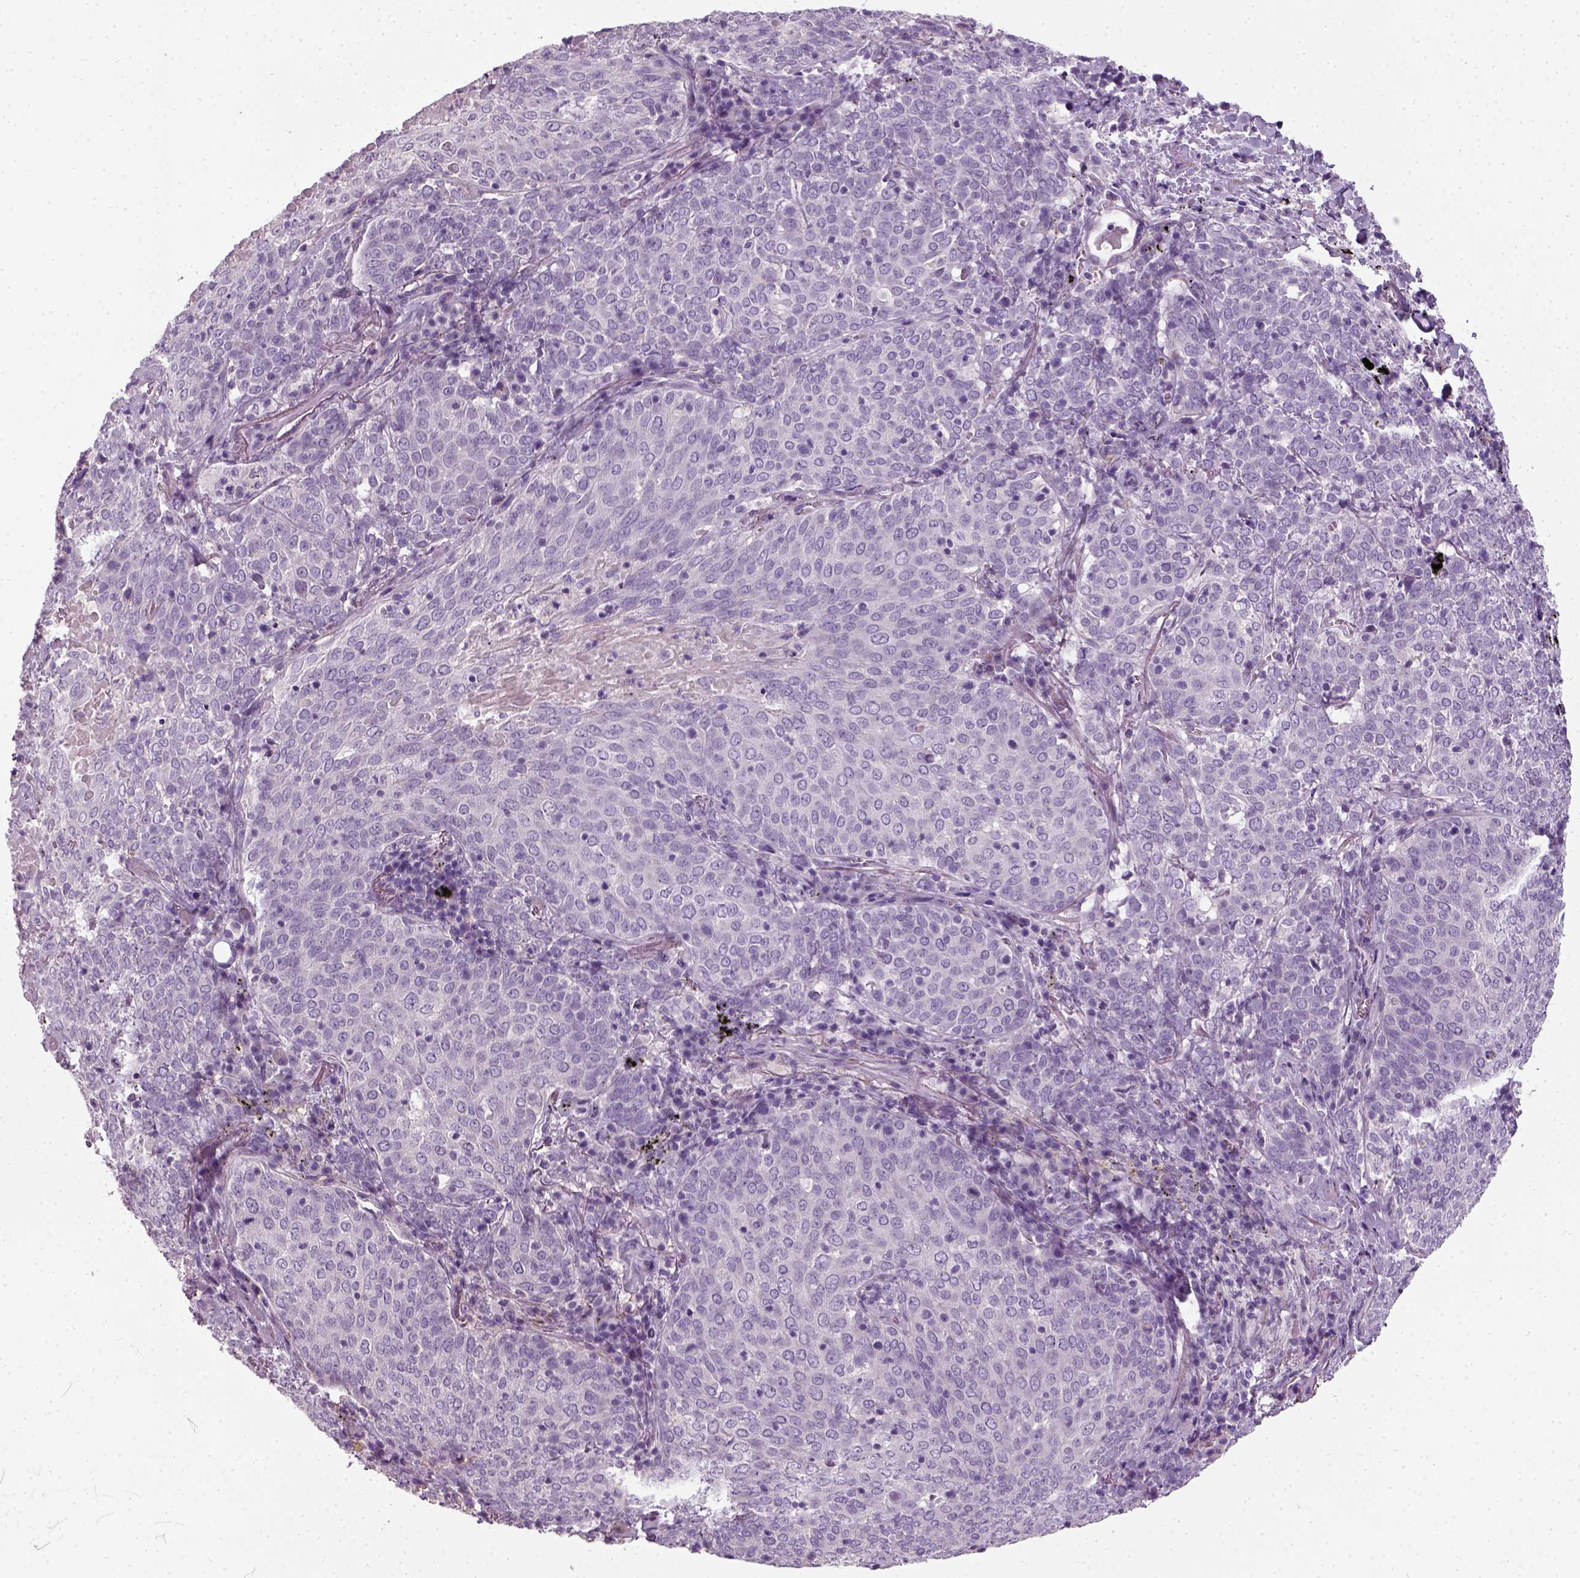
{"staining": {"intensity": "negative", "quantity": "none", "location": "none"}, "tissue": "lung cancer", "cell_type": "Tumor cells", "image_type": "cancer", "snomed": [{"axis": "morphology", "description": "Squamous cell carcinoma, NOS"}, {"axis": "topography", "description": "Lung"}], "caption": "Tumor cells are negative for brown protein staining in lung squamous cell carcinoma.", "gene": "ELOVL3", "patient": {"sex": "male", "age": 82}}